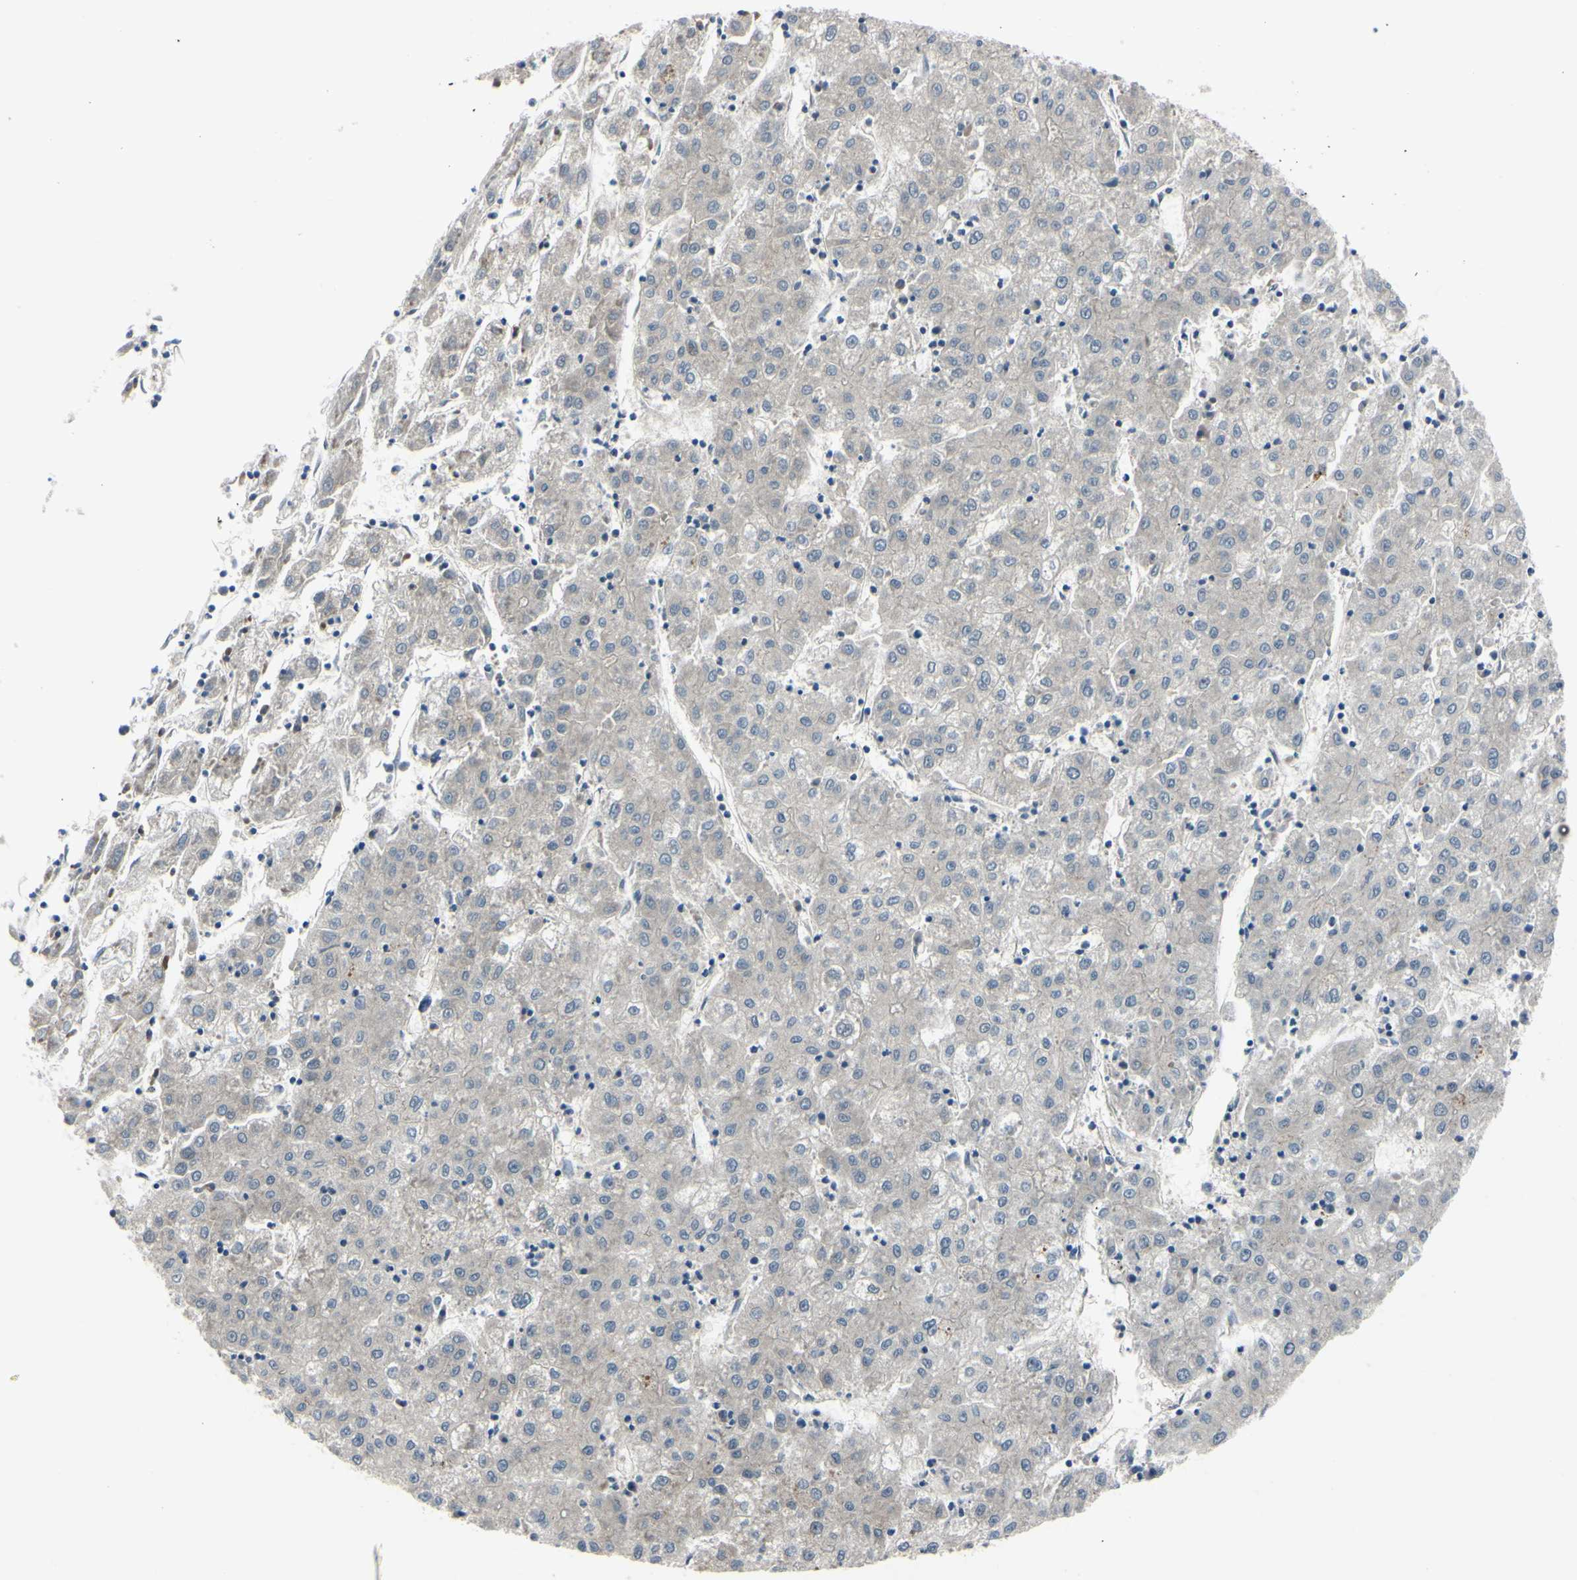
{"staining": {"intensity": "negative", "quantity": "none", "location": "none"}, "tissue": "liver cancer", "cell_type": "Tumor cells", "image_type": "cancer", "snomed": [{"axis": "morphology", "description": "Carcinoma, Hepatocellular, NOS"}, {"axis": "topography", "description": "Liver"}], "caption": "A high-resolution histopathology image shows IHC staining of liver cancer (hepatocellular carcinoma), which exhibits no significant positivity in tumor cells.", "gene": "COMMD9", "patient": {"sex": "male", "age": 72}}